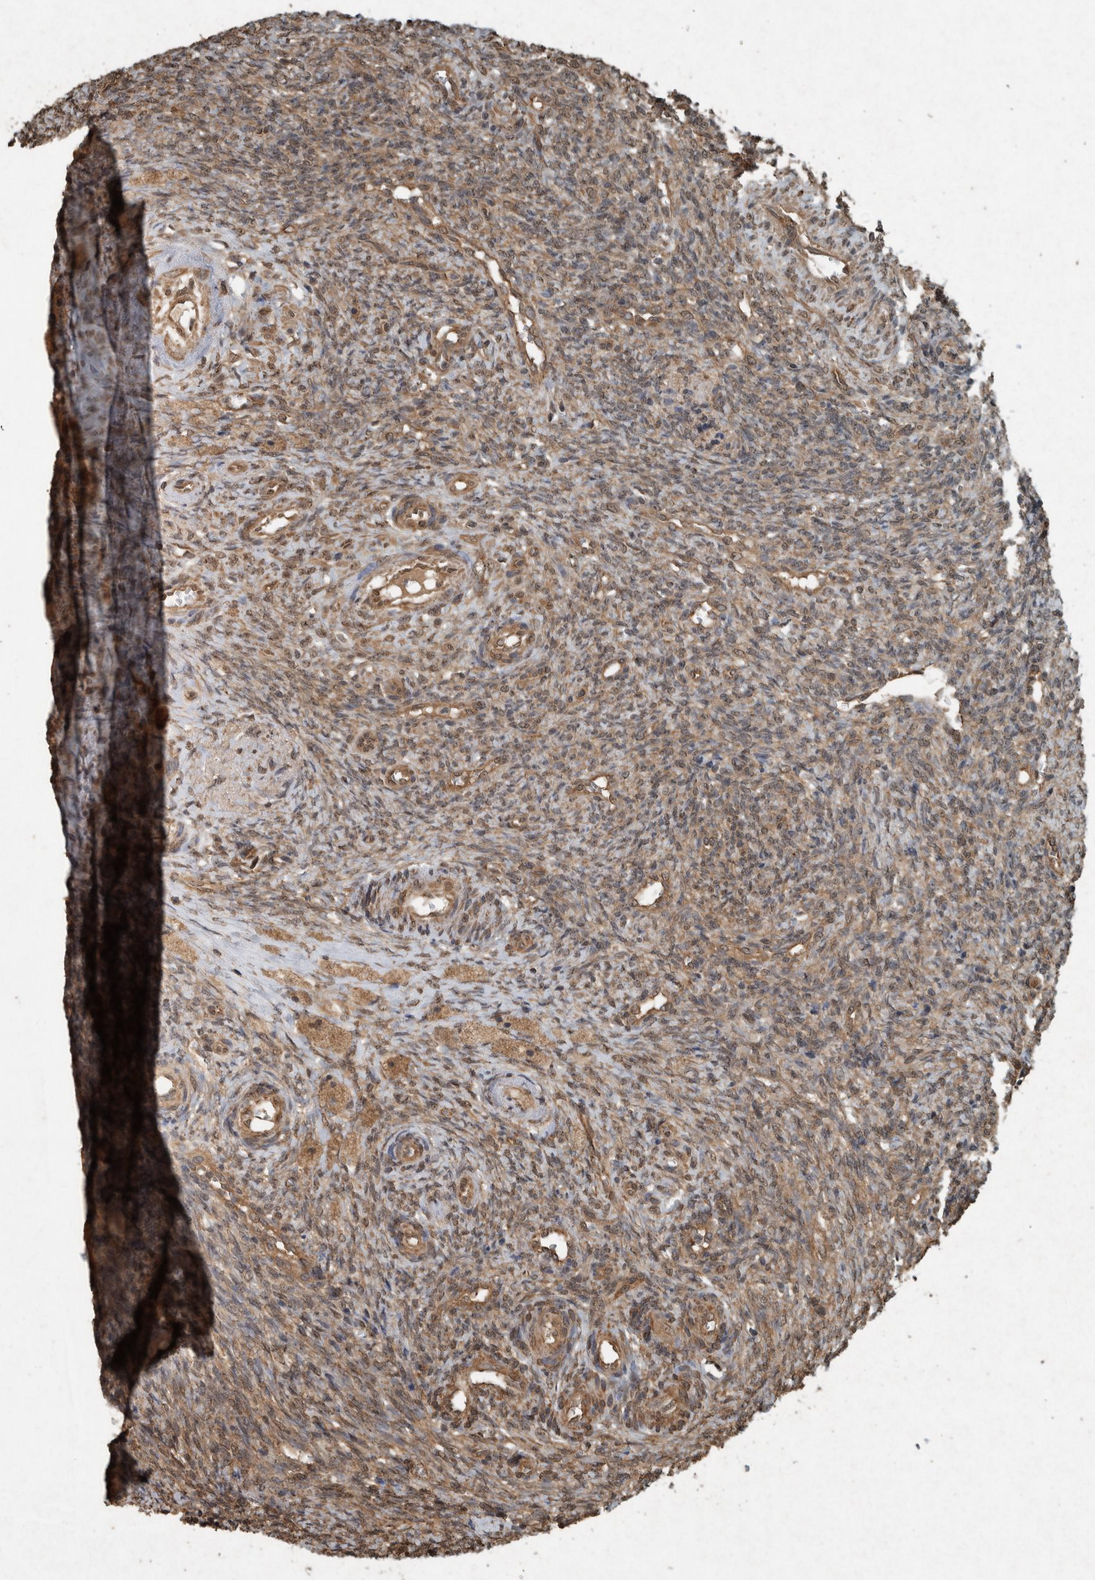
{"staining": {"intensity": "moderate", "quantity": ">75%", "location": "cytoplasmic/membranous"}, "tissue": "ovary", "cell_type": "Follicle cells", "image_type": "normal", "snomed": [{"axis": "morphology", "description": "Normal tissue, NOS"}, {"axis": "topography", "description": "Ovary"}], "caption": "Ovary stained for a protein (brown) reveals moderate cytoplasmic/membranous positive expression in approximately >75% of follicle cells.", "gene": "ARHGEF12", "patient": {"sex": "female", "age": 41}}